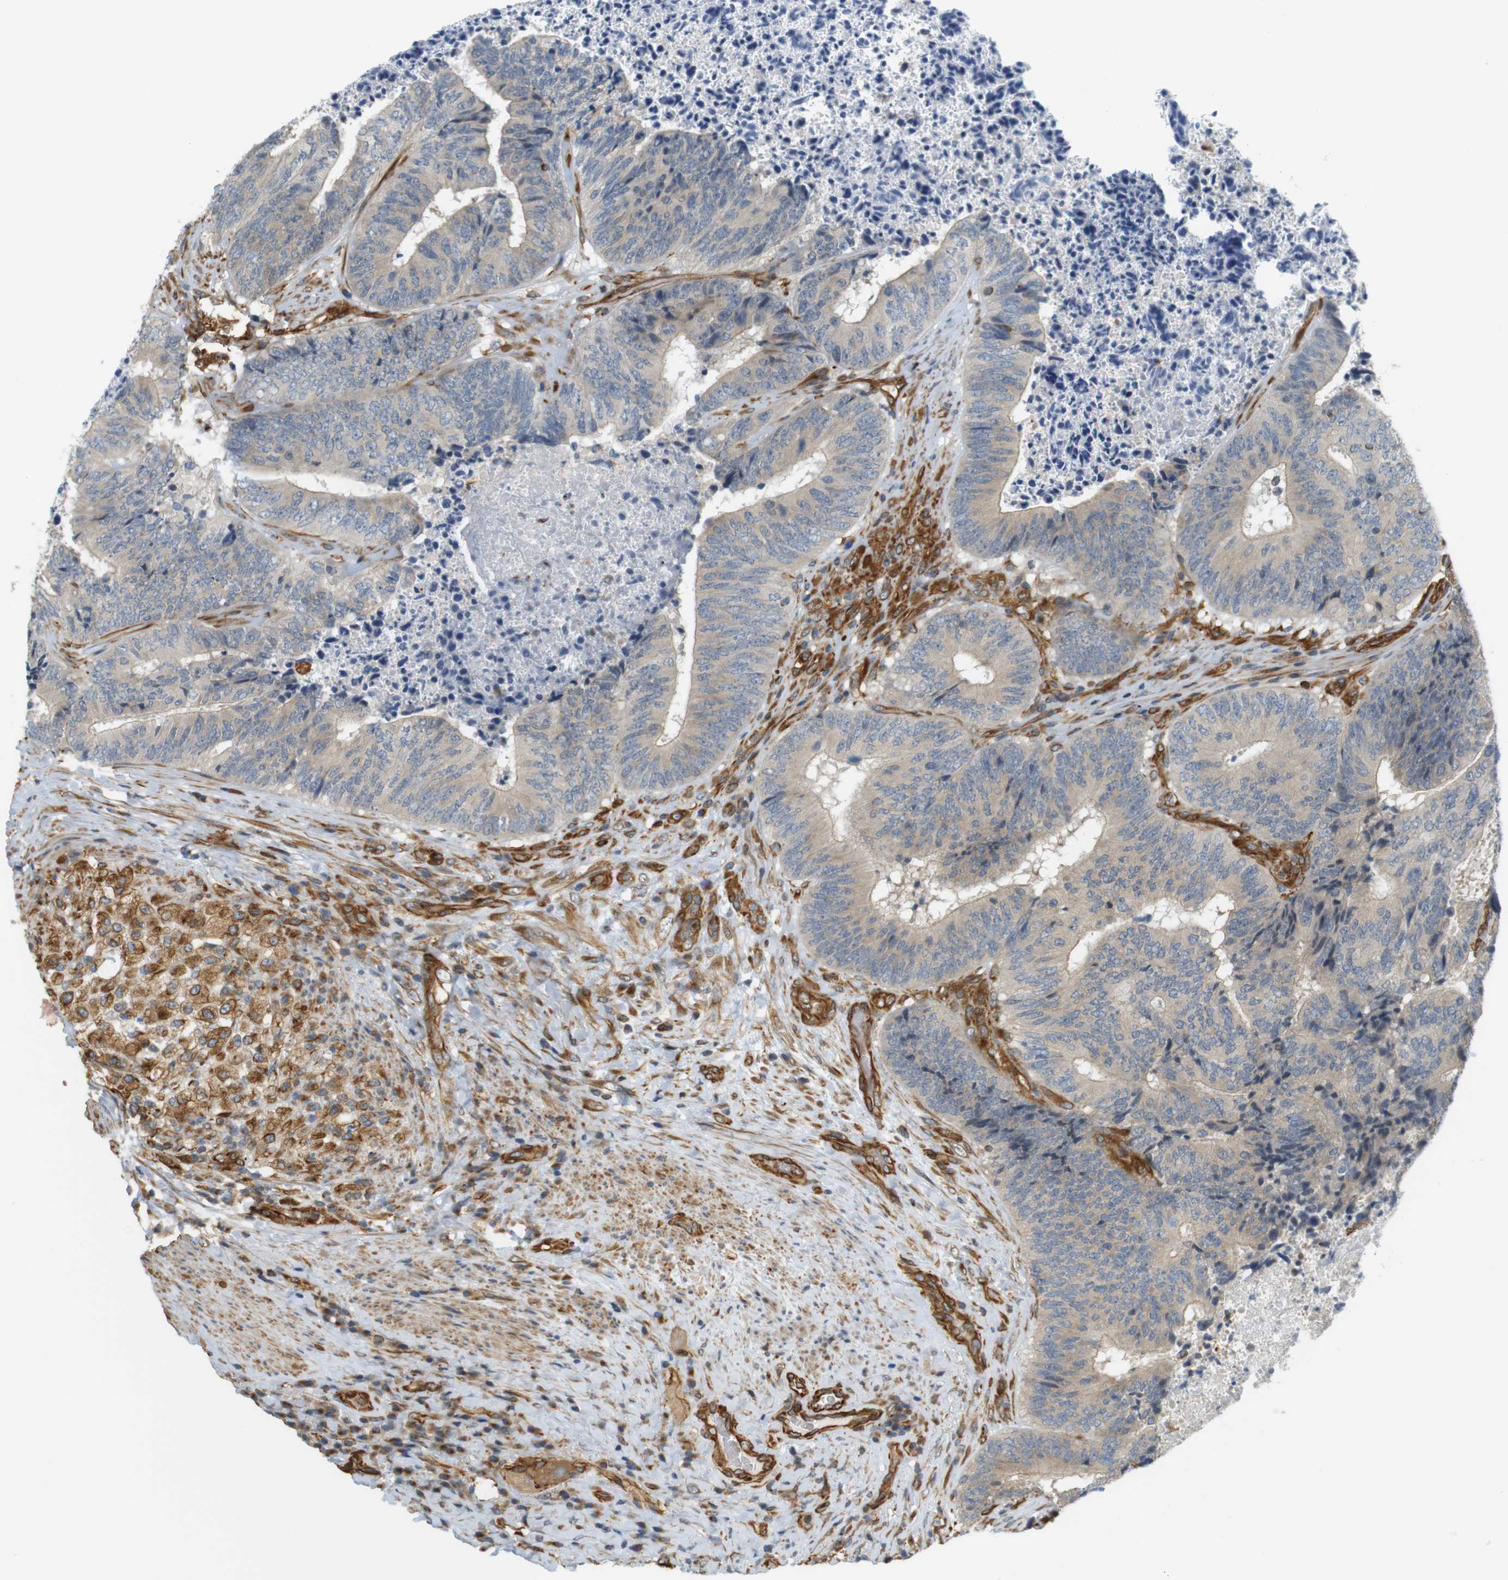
{"staining": {"intensity": "weak", "quantity": ">75%", "location": "cytoplasmic/membranous"}, "tissue": "colorectal cancer", "cell_type": "Tumor cells", "image_type": "cancer", "snomed": [{"axis": "morphology", "description": "Adenocarcinoma, NOS"}, {"axis": "topography", "description": "Rectum"}], "caption": "An immunohistochemistry photomicrograph of tumor tissue is shown. Protein staining in brown shows weak cytoplasmic/membranous positivity in adenocarcinoma (colorectal) within tumor cells.", "gene": "CYTH3", "patient": {"sex": "male", "age": 72}}